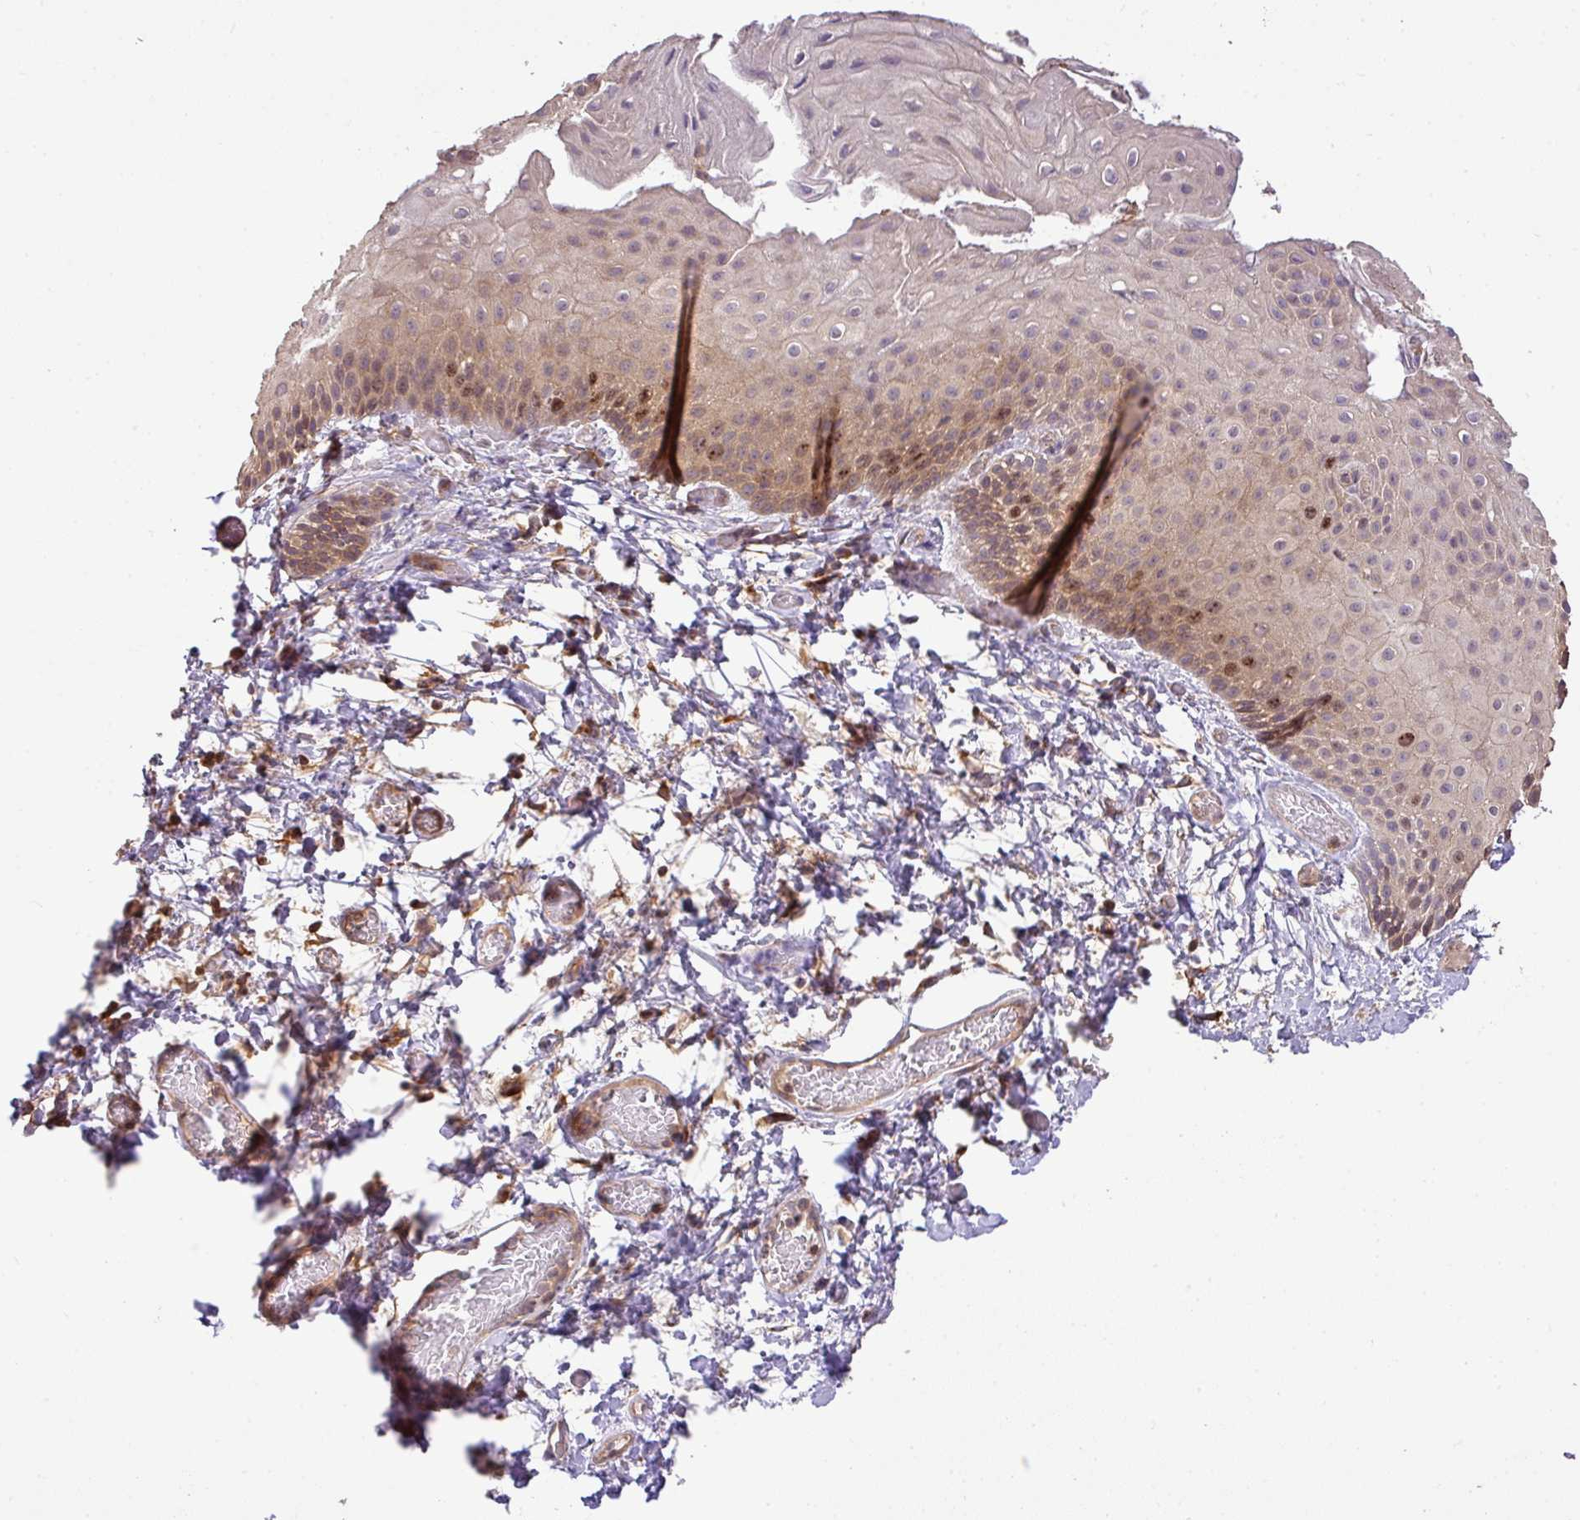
{"staining": {"intensity": "moderate", "quantity": "25%-75%", "location": "cytoplasmic/membranous"}, "tissue": "skin", "cell_type": "Epidermal cells", "image_type": "normal", "snomed": [{"axis": "morphology", "description": "Normal tissue, NOS"}, {"axis": "morphology", "description": "Hemorrhoids"}, {"axis": "morphology", "description": "Inflammation, NOS"}, {"axis": "topography", "description": "Anal"}], "caption": "About 25%-75% of epidermal cells in unremarkable human skin demonstrate moderate cytoplasmic/membranous protein expression as visualized by brown immunohistochemical staining.", "gene": "VENTX", "patient": {"sex": "male", "age": 60}}